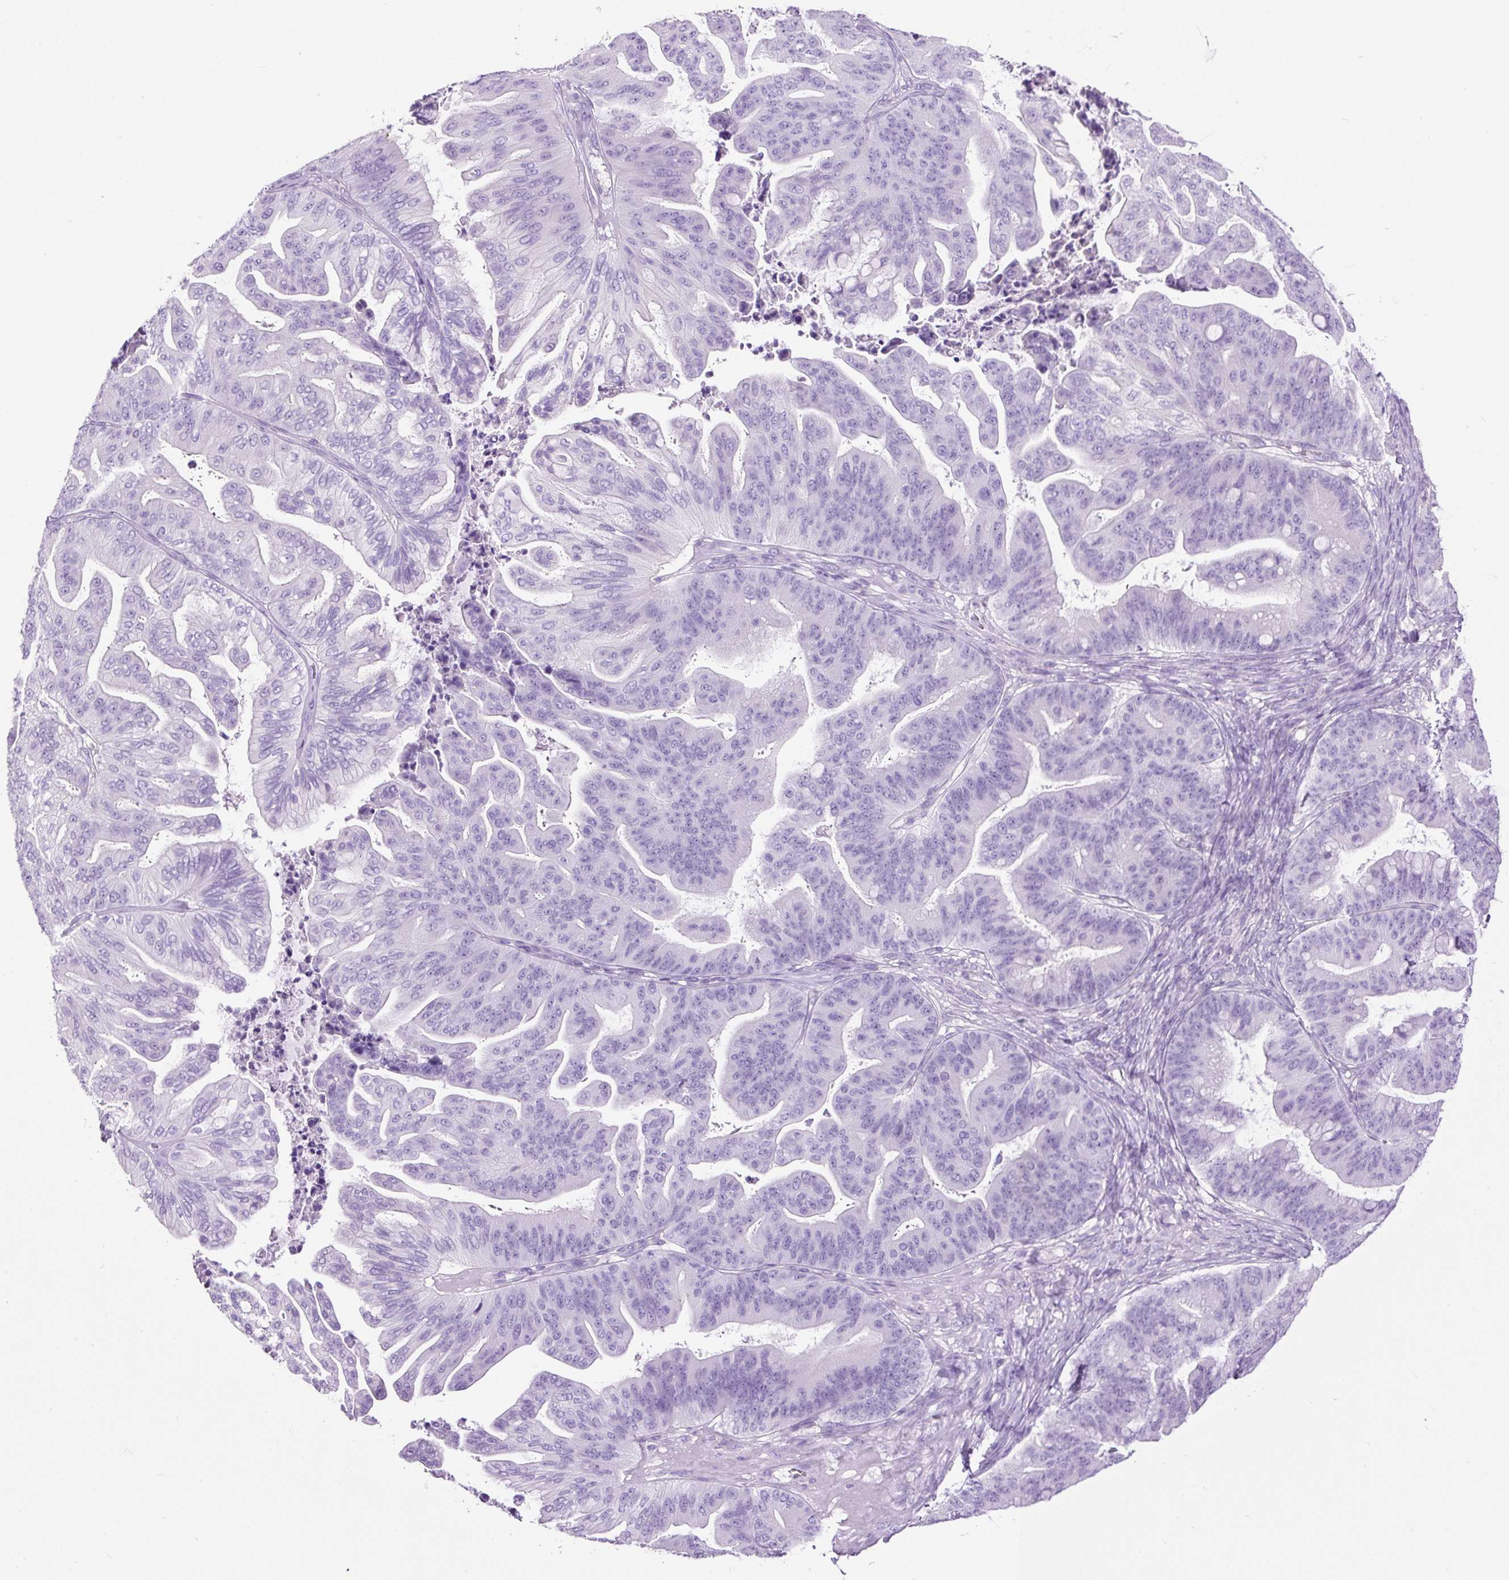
{"staining": {"intensity": "negative", "quantity": "none", "location": "none"}, "tissue": "ovarian cancer", "cell_type": "Tumor cells", "image_type": "cancer", "snomed": [{"axis": "morphology", "description": "Cystadenocarcinoma, mucinous, NOS"}, {"axis": "topography", "description": "Ovary"}], "caption": "Immunohistochemical staining of human mucinous cystadenocarcinoma (ovarian) demonstrates no significant positivity in tumor cells.", "gene": "PDIA2", "patient": {"sex": "female", "age": 67}}